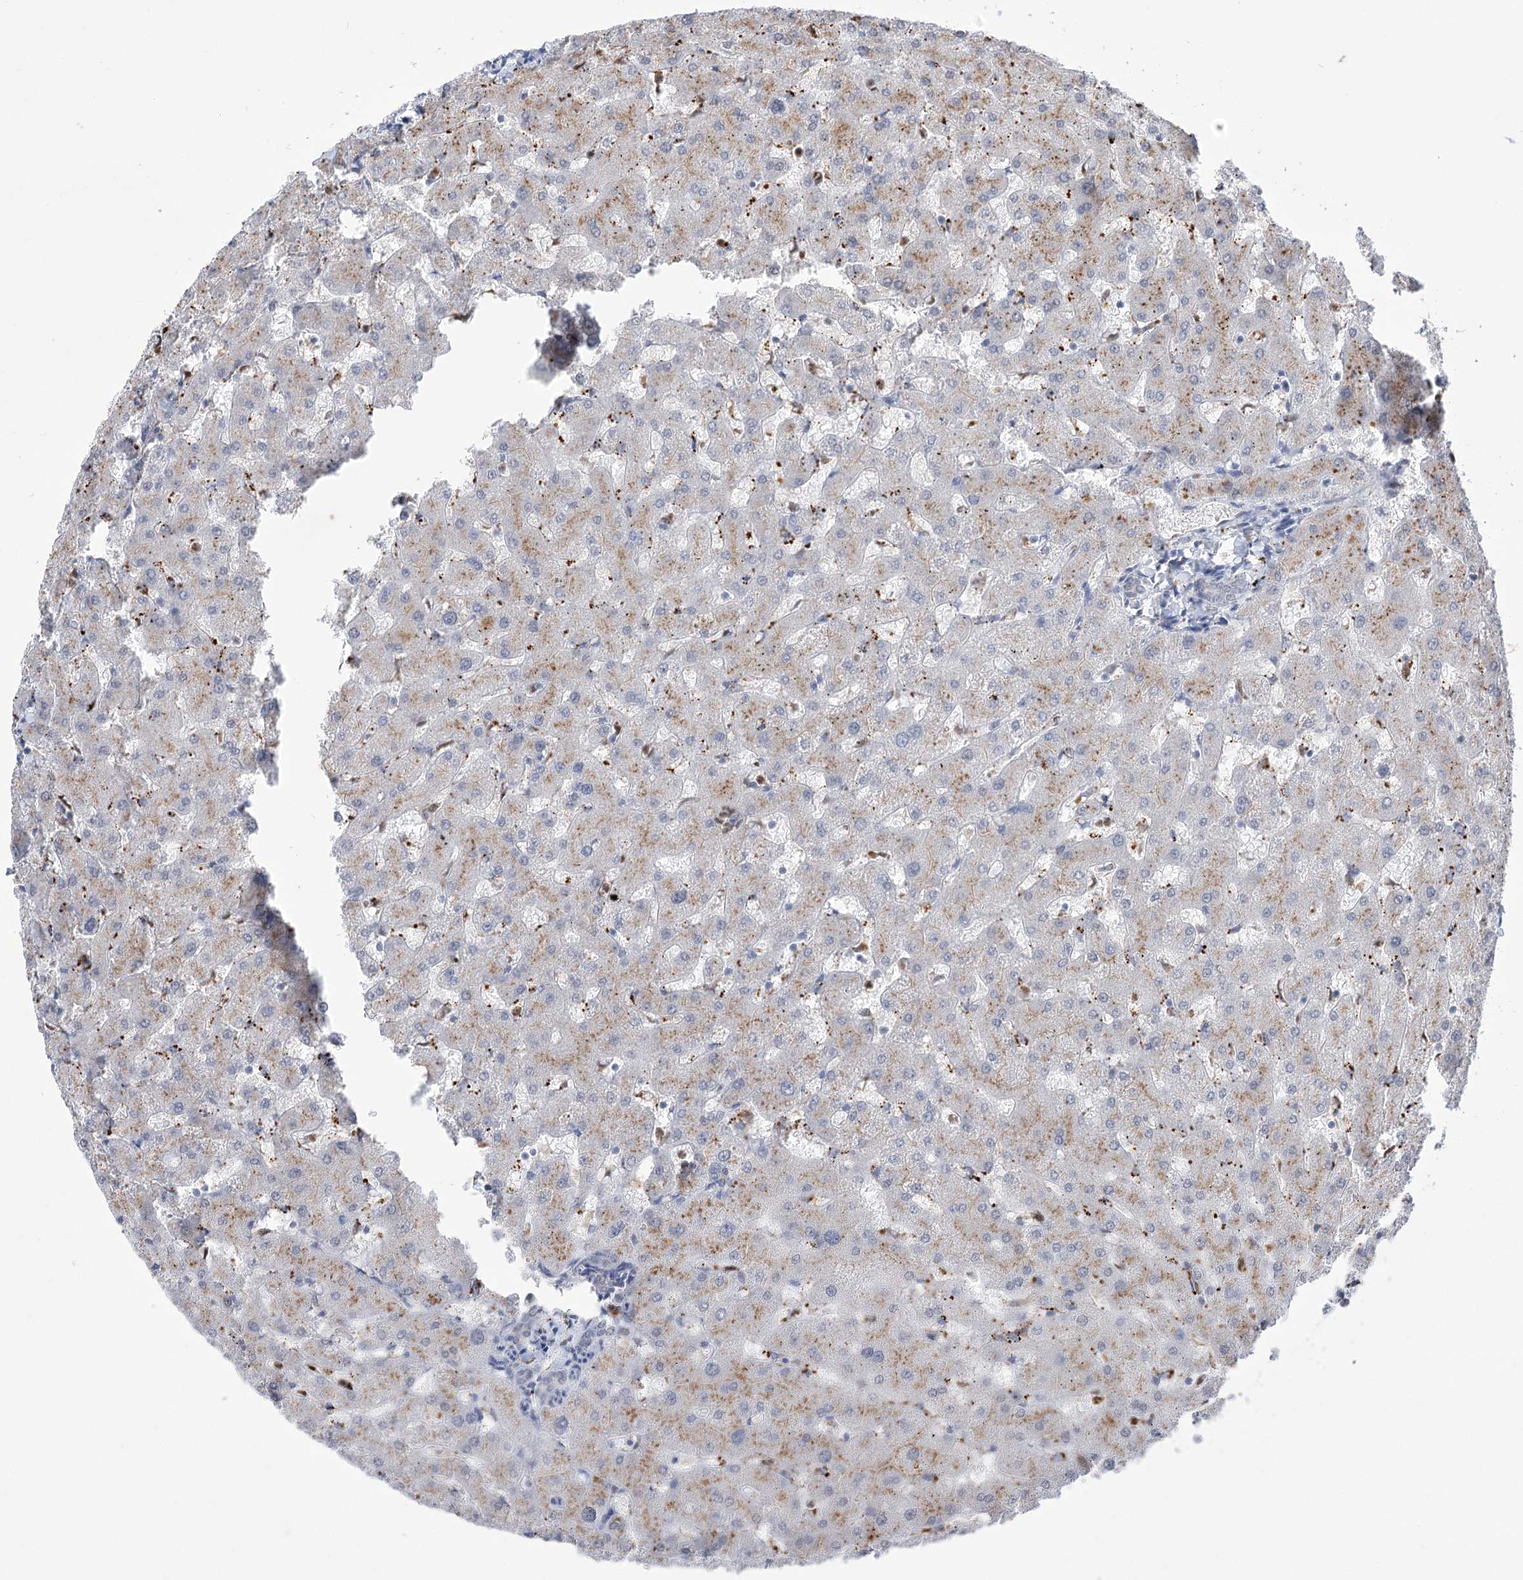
{"staining": {"intensity": "negative", "quantity": "none", "location": "none"}, "tissue": "liver", "cell_type": "Cholangiocytes", "image_type": "normal", "snomed": [{"axis": "morphology", "description": "Normal tissue, NOS"}, {"axis": "topography", "description": "Liver"}], "caption": "A micrograph of liver stained for a protein shows no brown staining in cholangiocytes. (DAB (3,3'-diaminobenzidine) immunohistochemistry visualized using brightfield microscopy, high magnification).", "gene": "SIAE", "patient": {"sex": "female", "age": 63}}